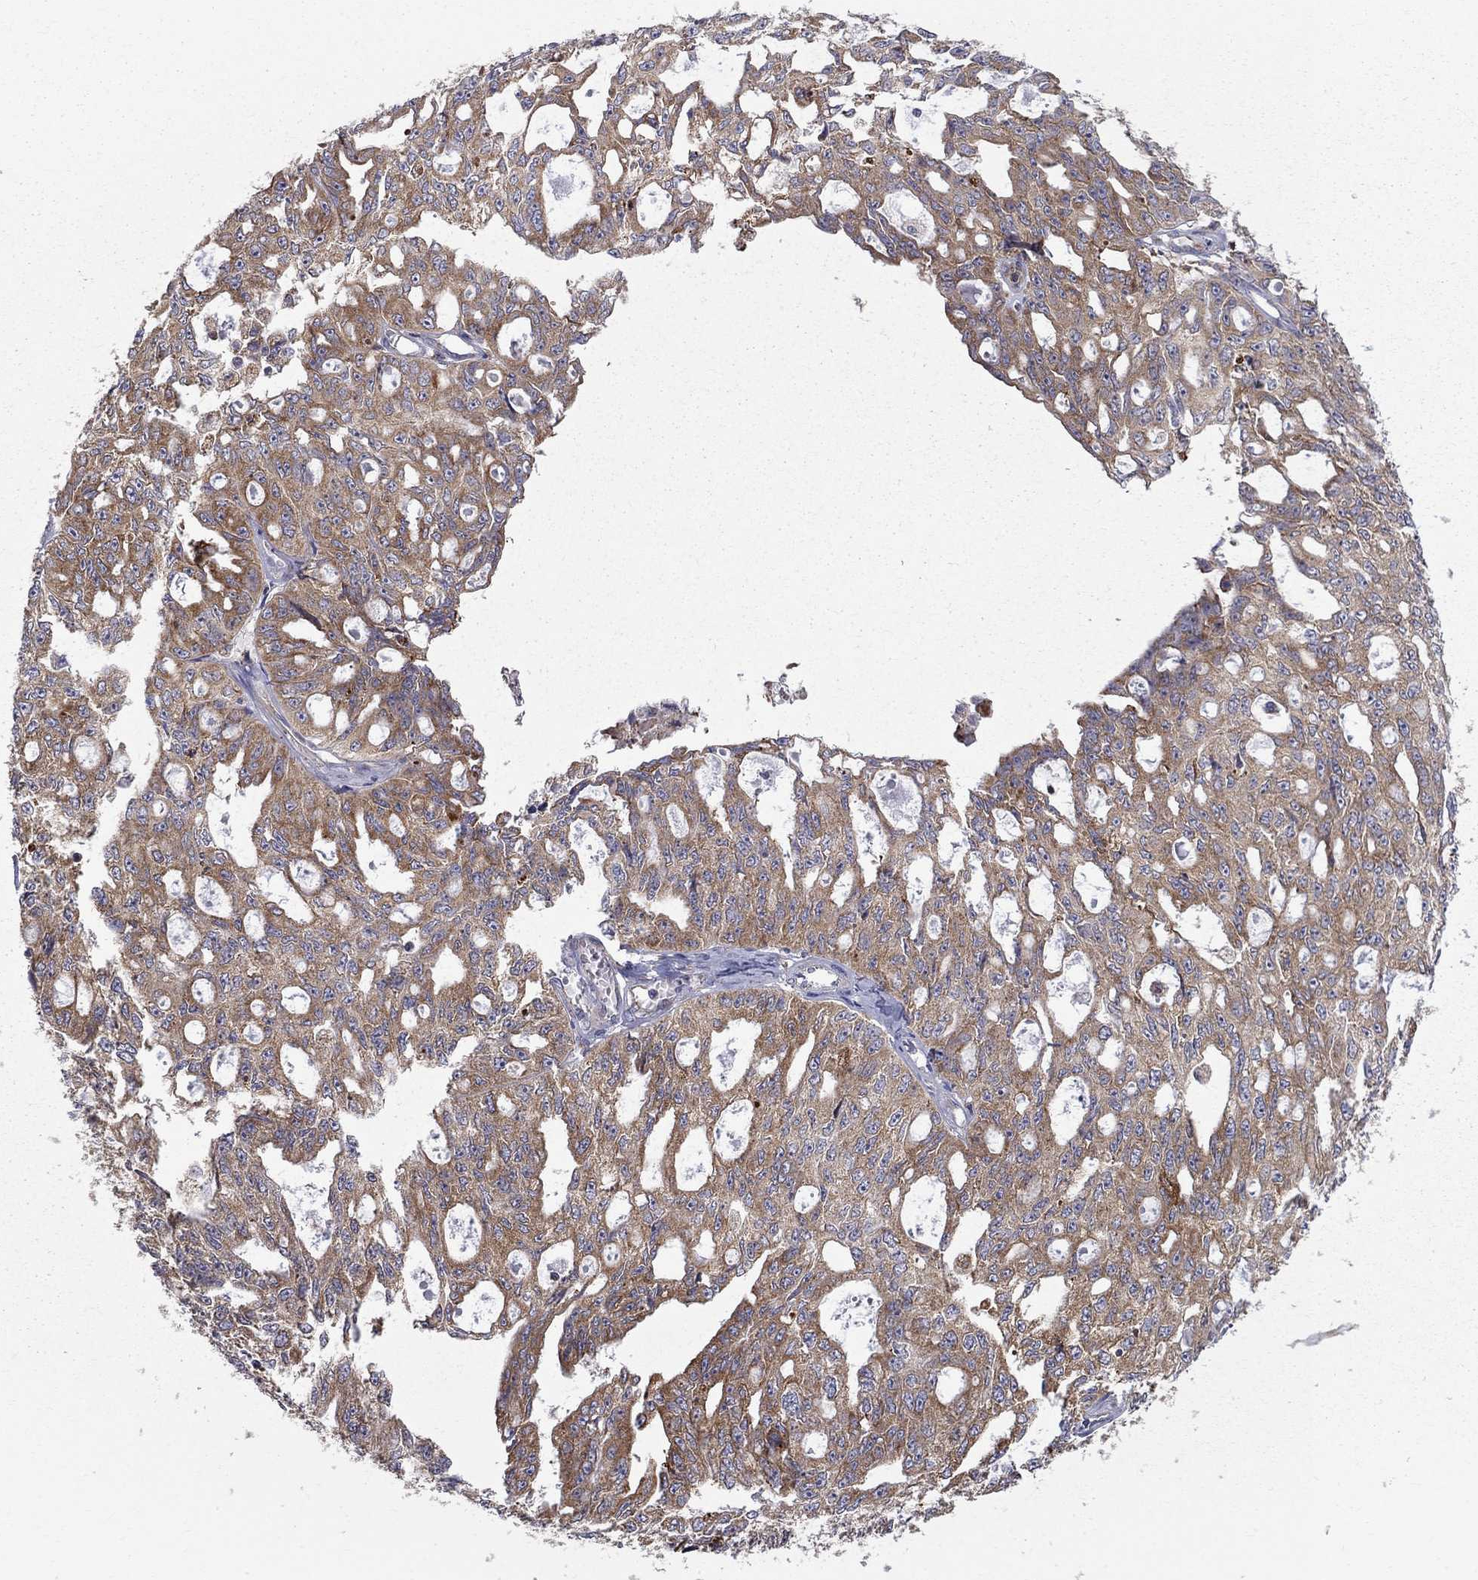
{"staining": {"intensity": "moderate", "quantity": ">75%", "location": "cytoplasmic/membranous"}, "tissue": "ovarian cancer", "cell_type": "Tumor cells", "image_type": "cancer", "snomed": [{"axis": "morphology", "description": "Carcinoma, endometroid"}, {"axis": "topography", "description": "Ovary"}], "caption": "Immunohistochemical staining of human ovarian endometroid carcinoma displays medium levels of moderate cytoplasmic/membranous protein positivity in approximately >75% of tumor cells. The staining was performed using DAB to visualize the protein expression in brown, while the nuclei were stained in blue with hematoxylin (Magnification: 20x).", "gene": "PRDX4", "patient": {"sex": "female", "age": 65}}